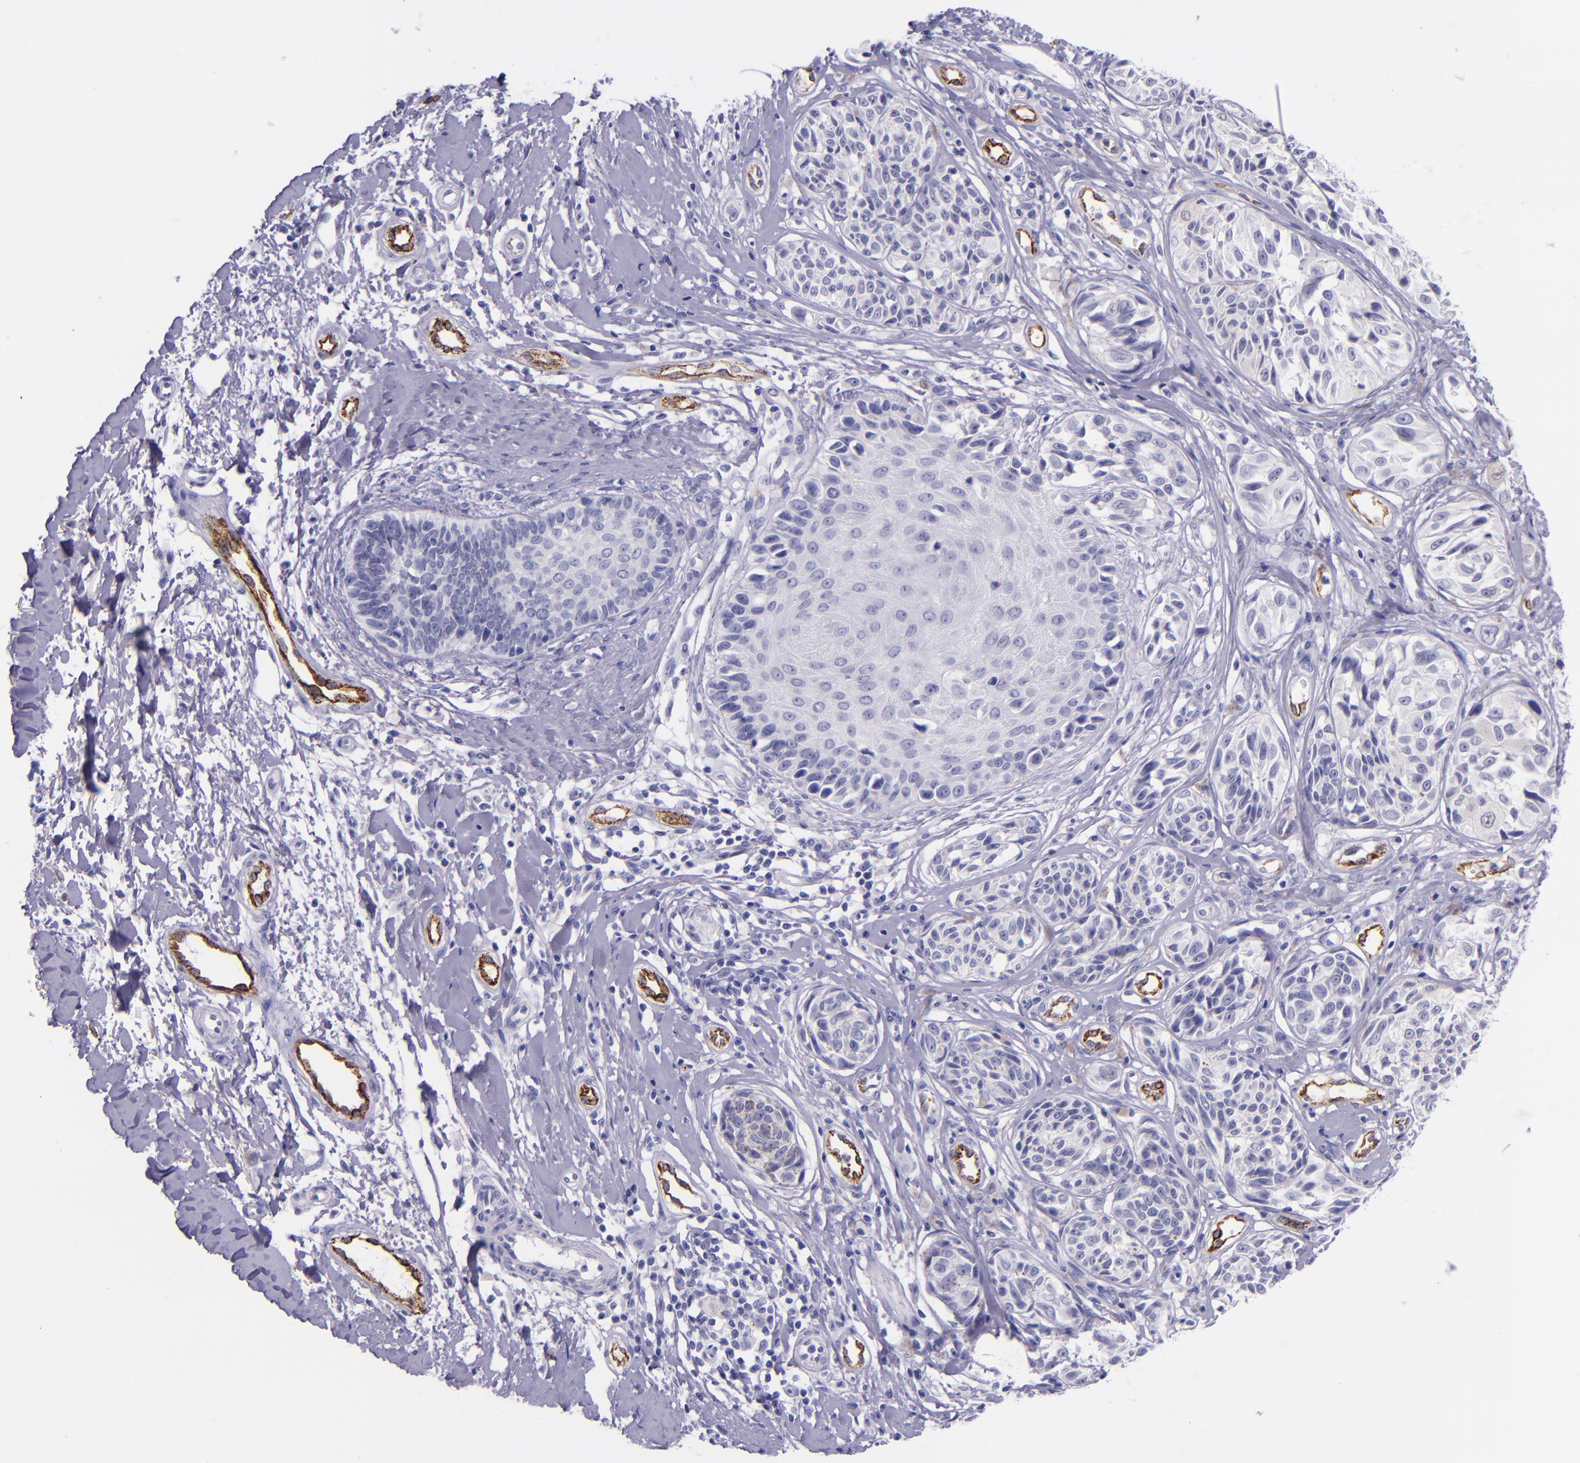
{"staining": {"intensity": "negative", "quantity": "none", "location": "none"}, "tissue": "melanoma", "cell_type": "Tumor cells", "image_type": "cancer", "snomed": [{"axis": "morphology", "description": "Malignant melanoma, NOS"}, {"axis": "topography", "description": "Skin"}], "caption": "Tumor cells show no significant protein staining in melanoma. (Brightfield microscopy of DAB (3,3'-diaminobenzidine) immunohistochemistry (IHC) at high magnification).", "gene": "SELE", "patient": {"sex": "male", "age": 67}}